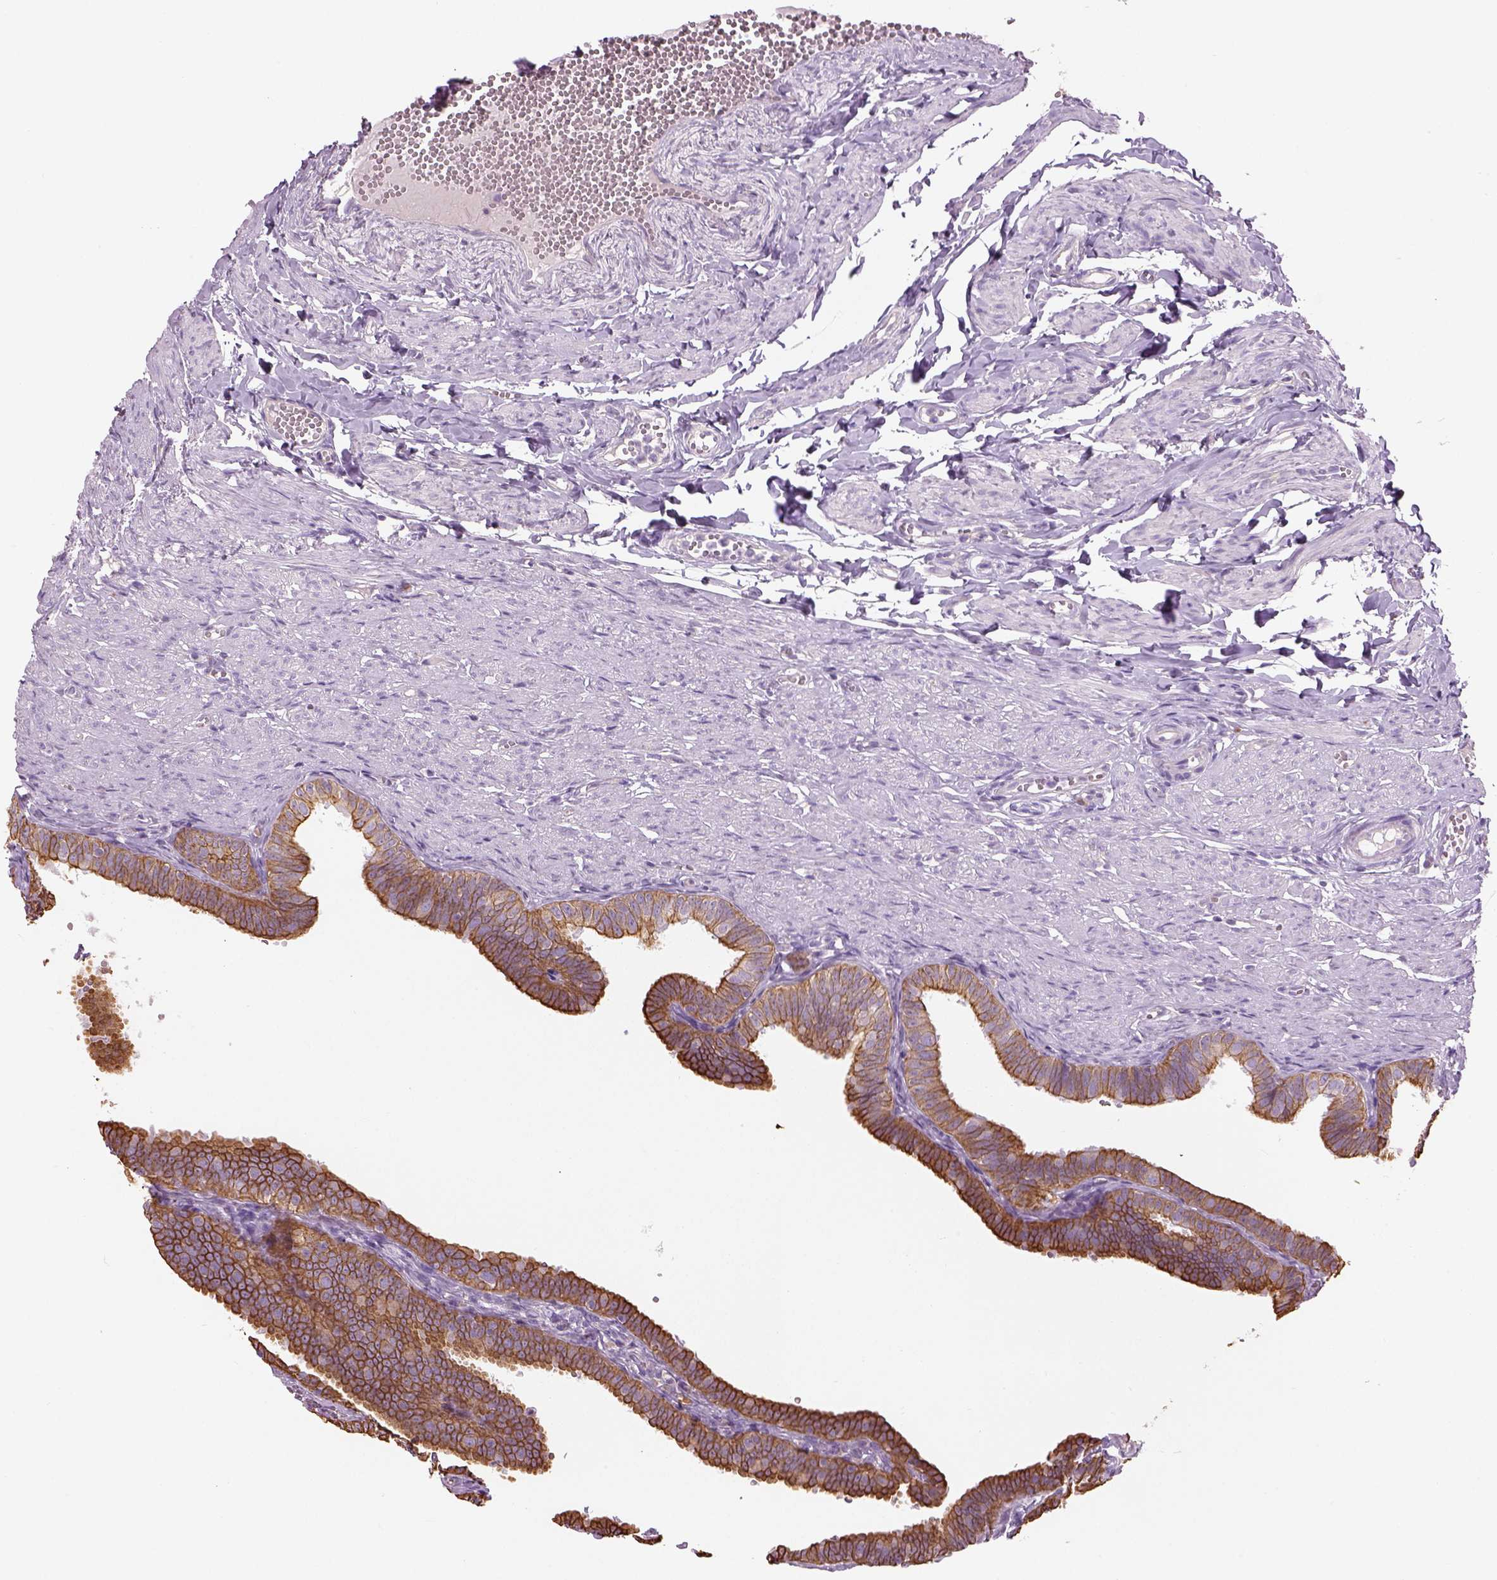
{"staining": {"intensity": "moderate", "quantity": ">75%", "location": "cytoplasmic/membranous"}, "tissue": "fallopian tube", "cell_type": "Glandular cells", "image_type": "normal", "snomed": [{"axis": "morphology", "description": "Normal tissue, NOS"}, {"axis": "topography", "description": "Fallopian tube"}], "caption": "Benign fallopian tube displays moderate cytoplasmic/membranous staining in approximately >75% of glandular cells, visualized by immunohistochemistry.", "gene": "CHST14", "patient": {"sex": "female", "age": 25}}